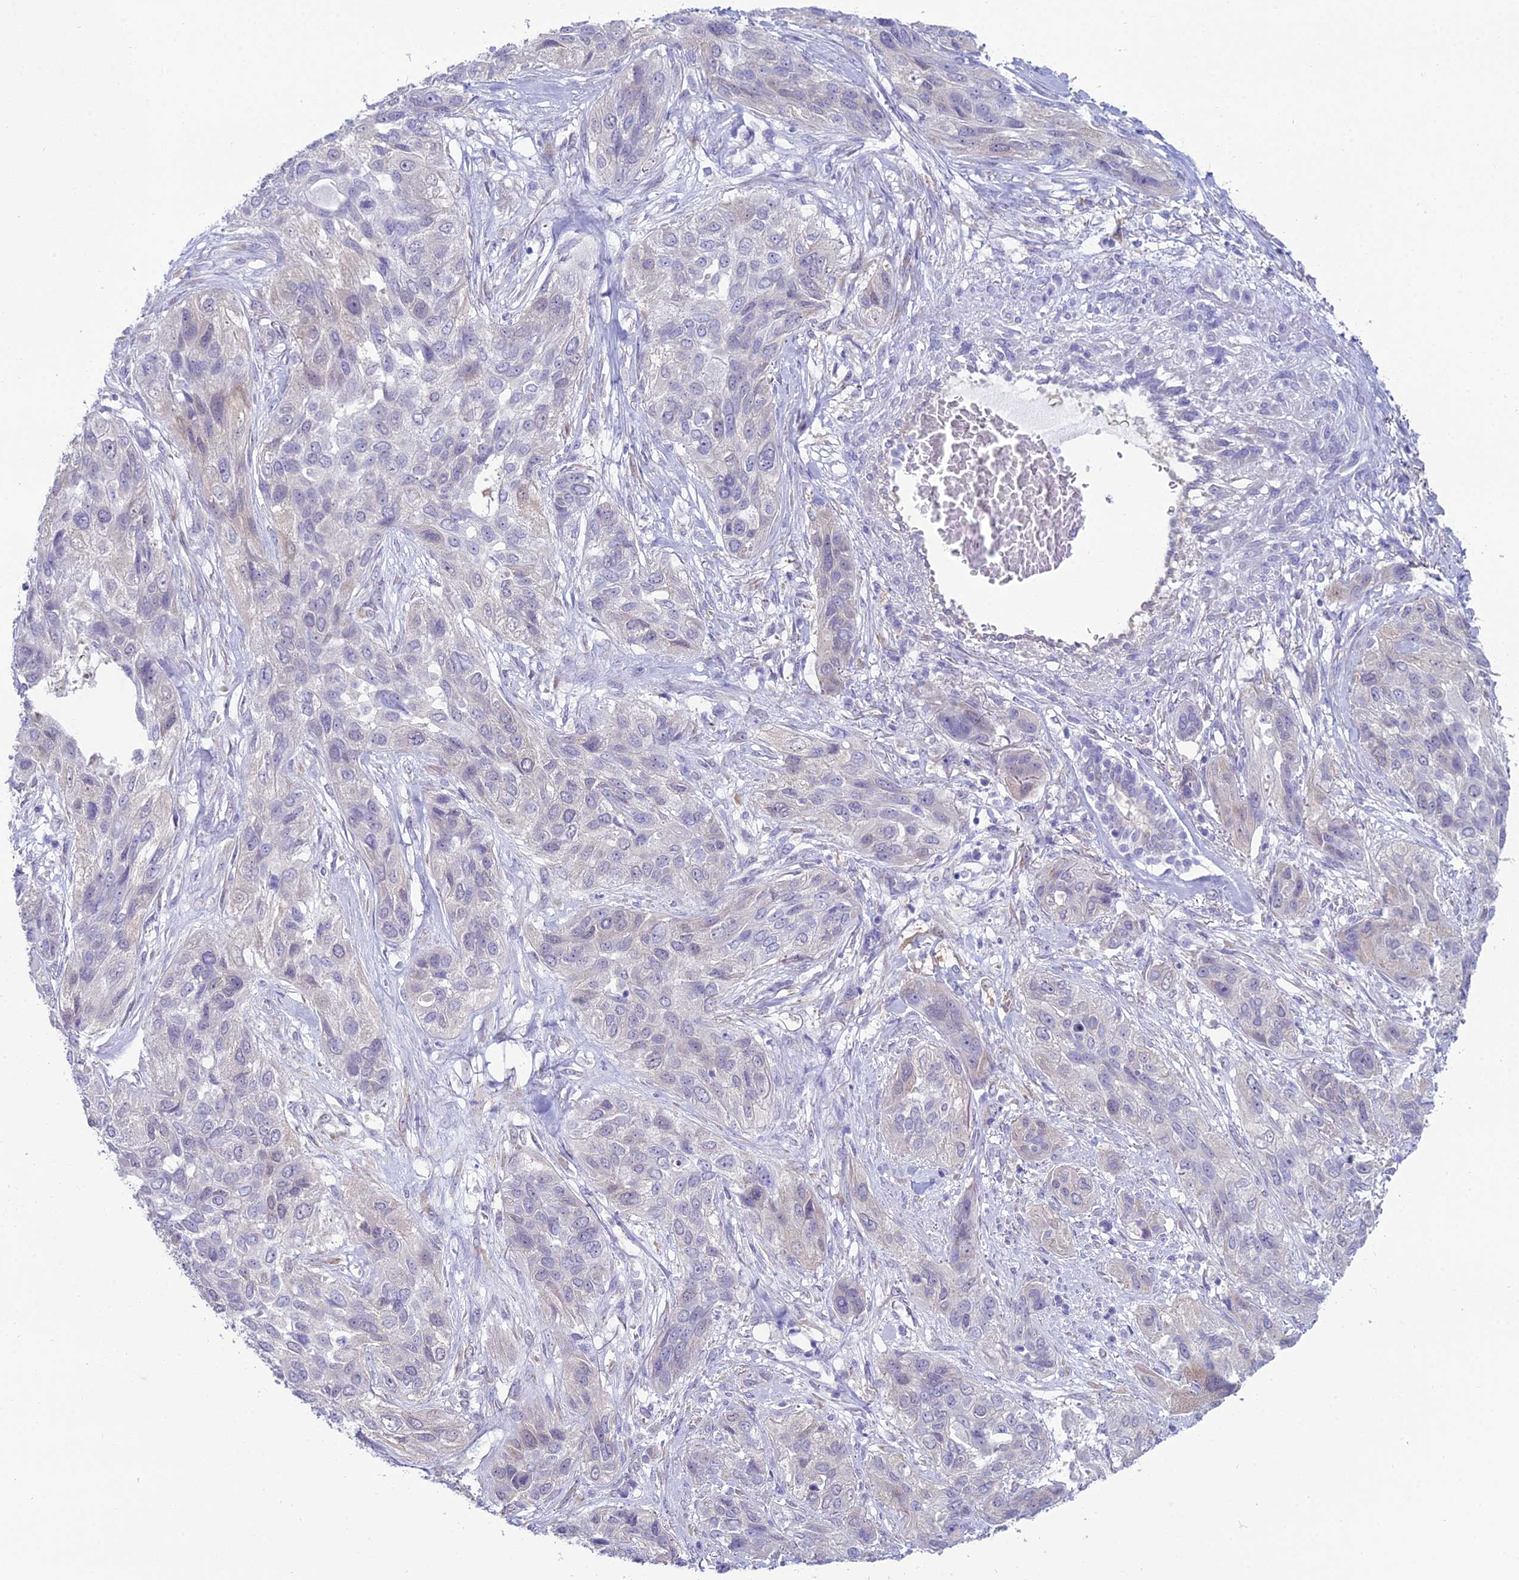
{"staining": {"intensity": "negative", "quantity": "none", "location": "none"}, "tissue": "lung cancer", "cell_type": "Tumor cells", "image_type": "cancer", "snomed": [{"axis": "morphology", "description": "Squamous cell carcinoma, NOS"}, {"axis": "topography", "description": "Lung"}], "caption": "This is an immunohistochemistry photomicrograph of human lung squamous cell carcinoma. There is no positivity in tumor cells.", "gene": "GNPNAT1", "patient": {"sex": "female", "age": 70}}